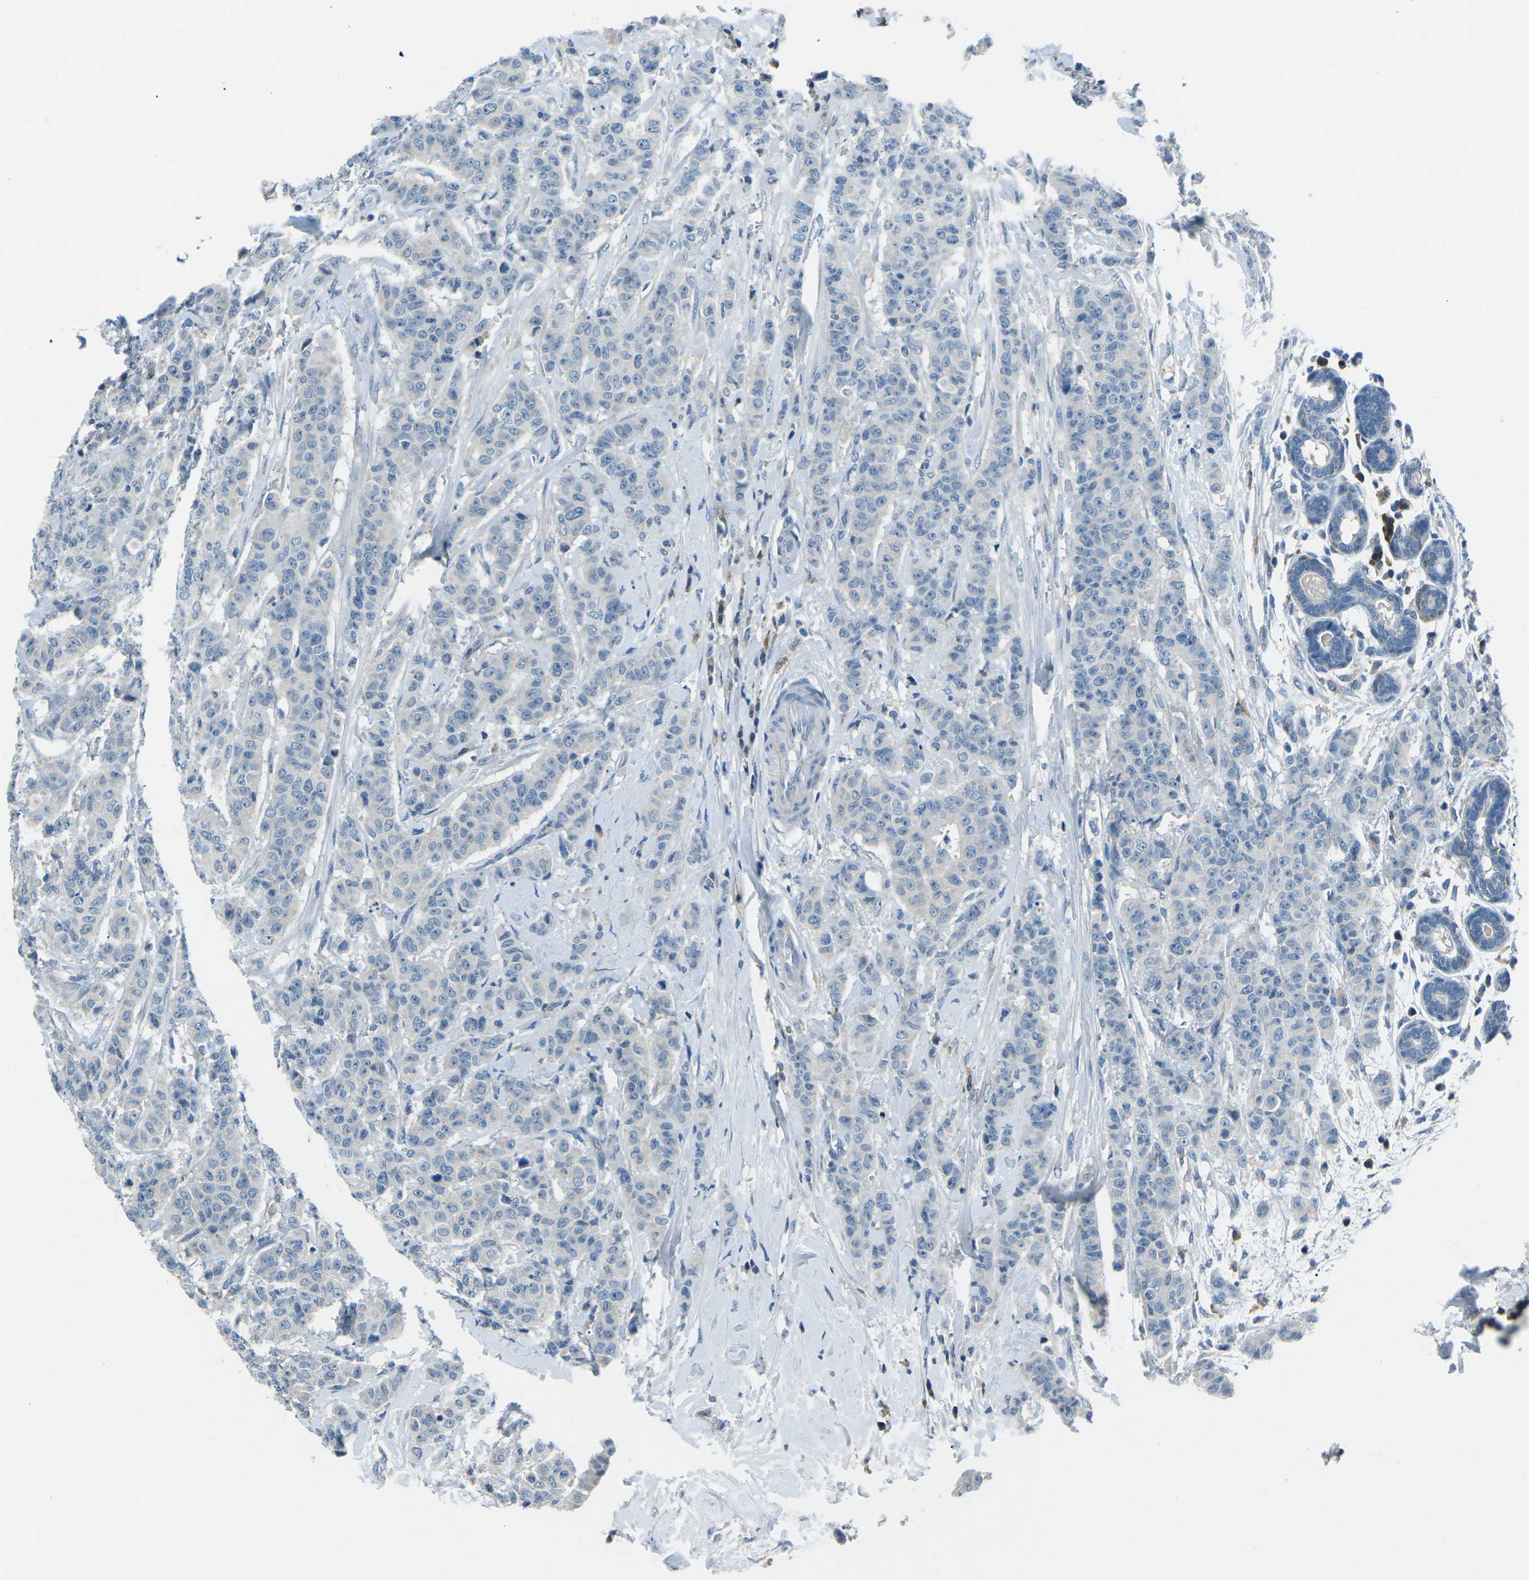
{"staining": {"intensity": "negative", "quantity": "none", "location": "none"}, "tissue": "breast cancer", "cell_type": "Tumor cells", "image_type": "cancer", "snomed": [{"axis": "morphology", "description": "Normal tissue, NOS"}, {"axis": "morphology", "description": "Duct carcinoma"}, {"axis": "topography", "description": "Breast"}], "caption": "Breast cancer (infiltrating ductal carcinoma) was stained to show a protein in brown. There is no significant staining in tumor cells.", "gene": "CD1D", "patient": {"sex": "female", "age": 40}}